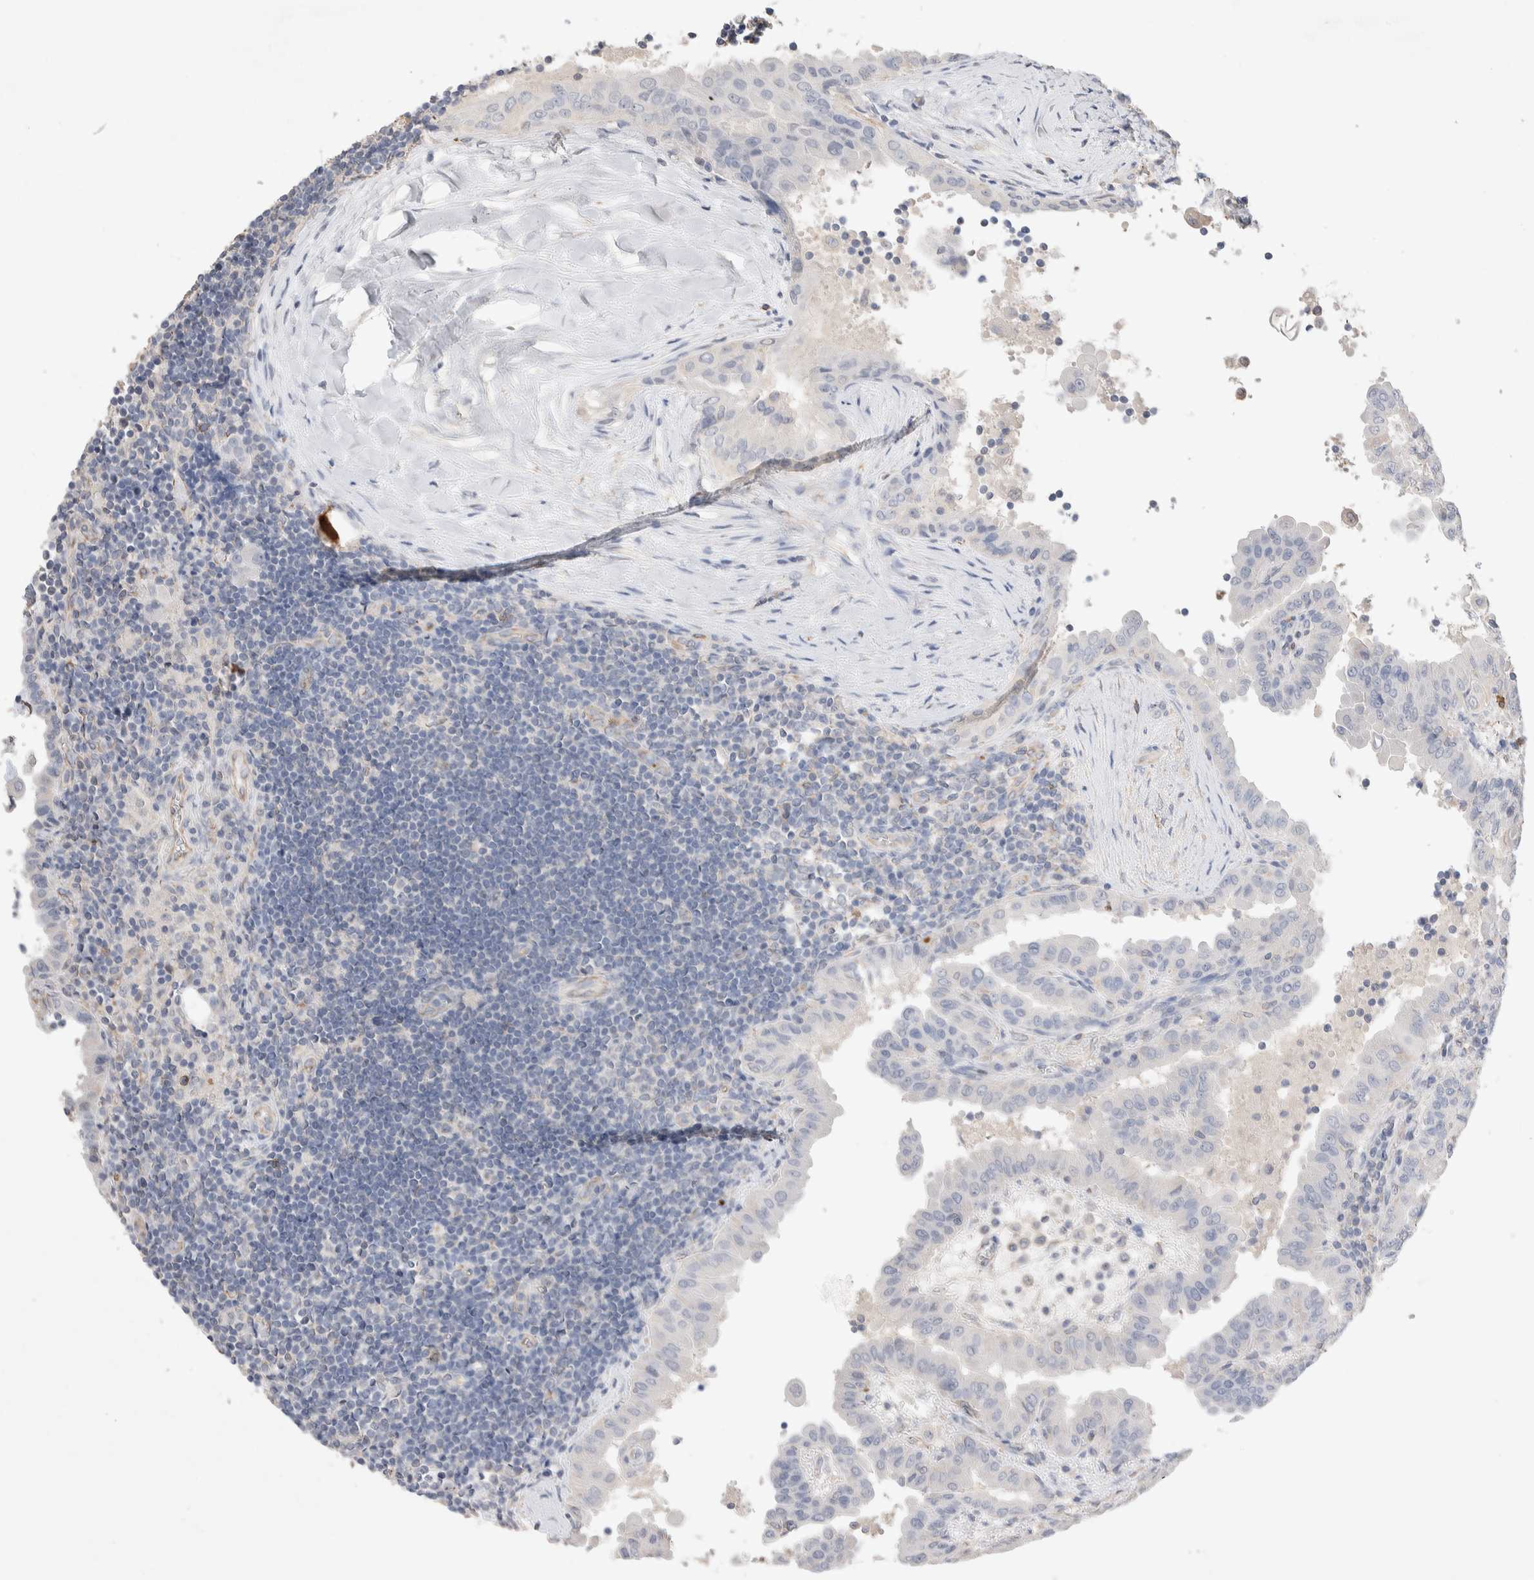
{"staining": {"intensity": "negative", "quantity": "none", "location": "none"}, "tissue": "thyroid cancer", "cell_type": "Tumor cells", "image_type": "cancer", "snomed": [{"axis": "morphology", "description": "Papillary adenocarcinoma, NOS"}, {"axis": "topography", "description": "Thyroid gland"}], "caption": "Immunohistochemical staining of thyroid cancer (papillary adenocarcinoma) demonstrates no significant staining in tumor cells.", "gene": "FFAR2", "patient": {"sex": "male", "age": 33}}